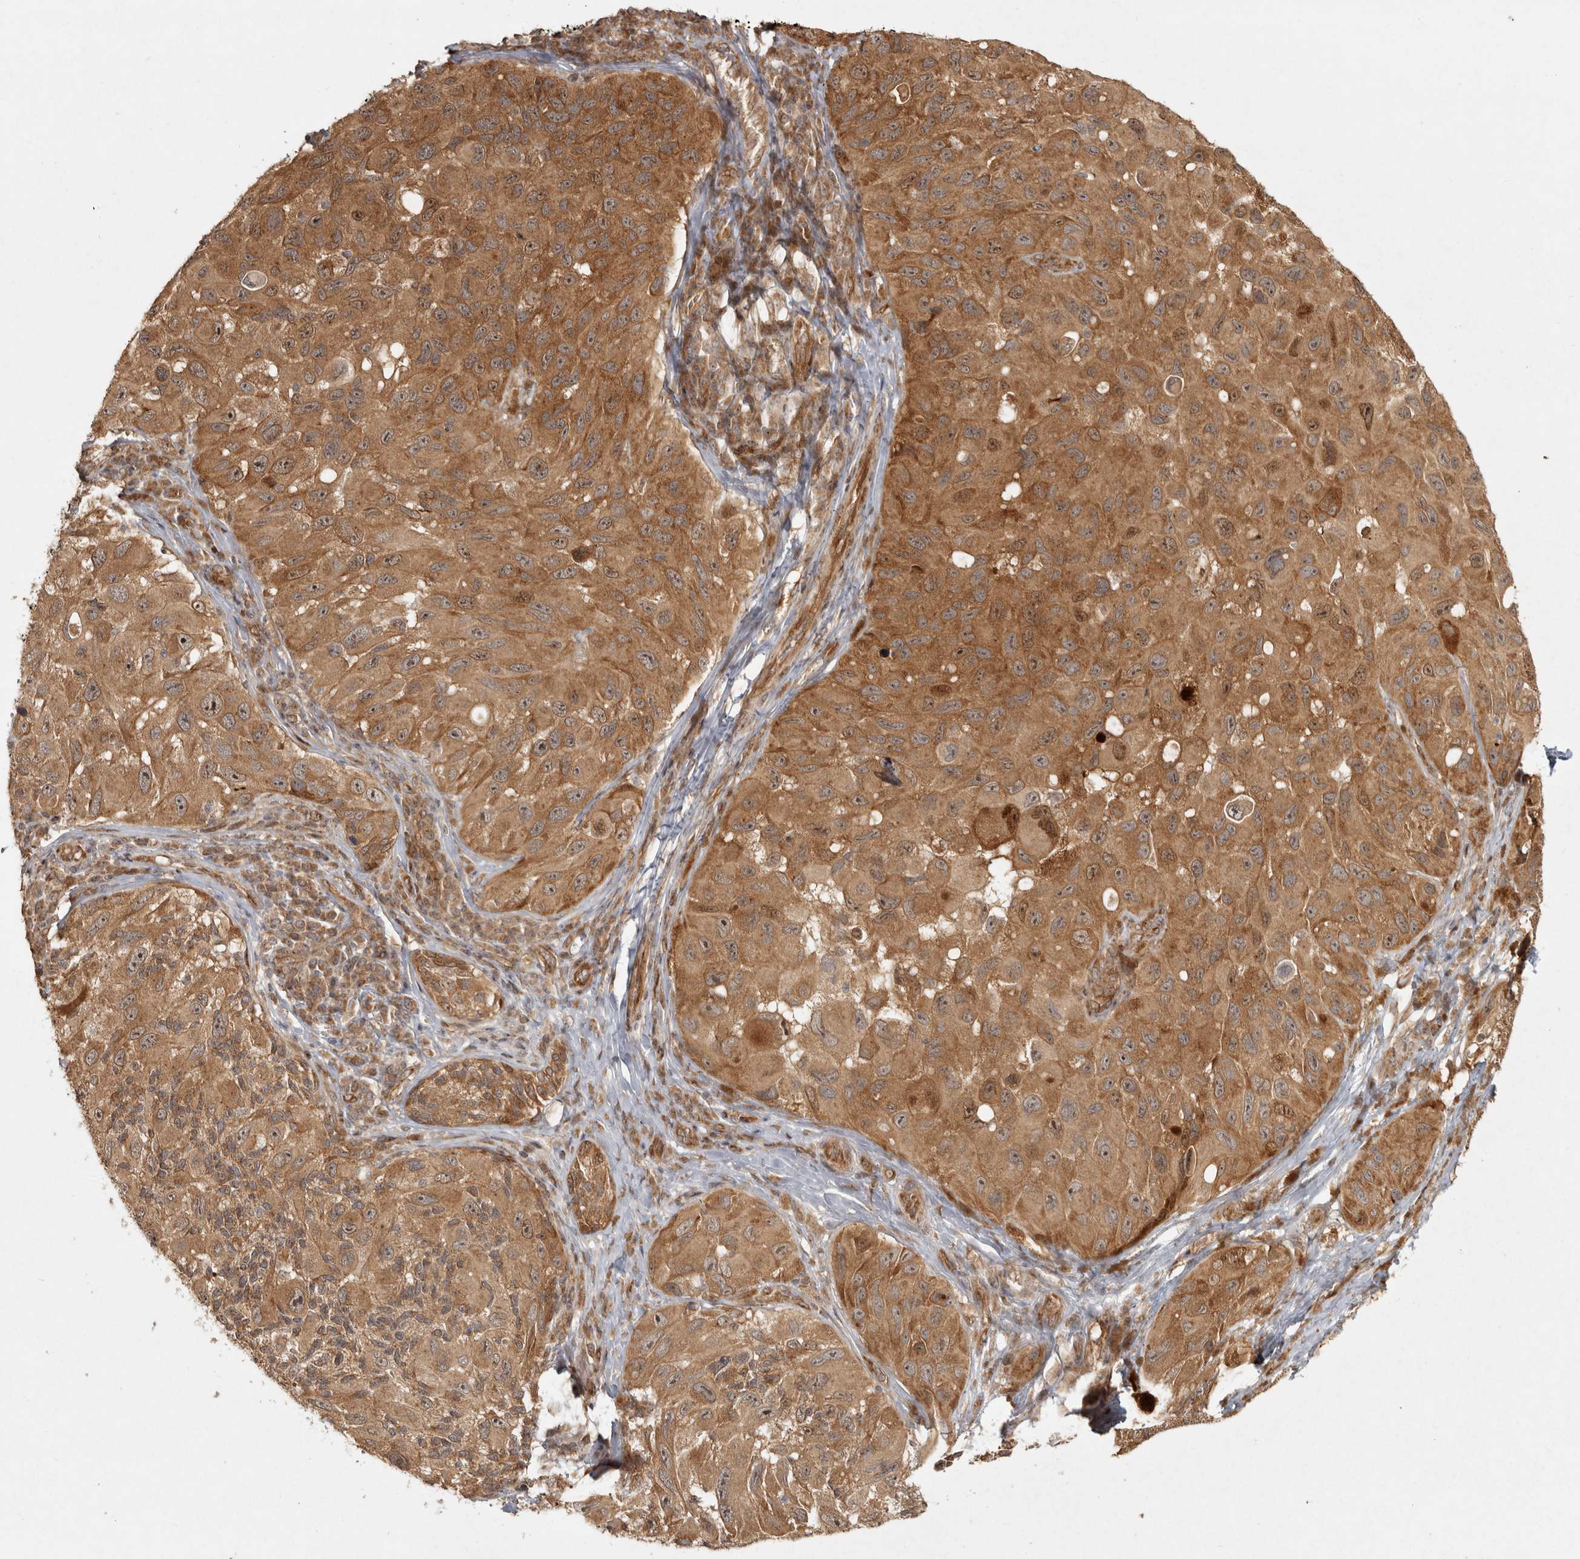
{"staining": {"intensity": "moderate", "quantity": ">75%", "location": "cytoplasmic/membranous"}, "tissue": "melanoma", "cell_type": "Tumor cells", "image_type": "cancer", "snomed": [{"axis": "morphology", "description": "Malignant melanoma, NOS"}, {"axis": "topography", "description": "Skin"}], "caption": "A brown stain shows moderate cytoplasmic/membranous positivity of a protein in human malignant melanoma tumor cells.", "gene": "CAMSAP2", "patient": {"sex": "female", "age": 73}}